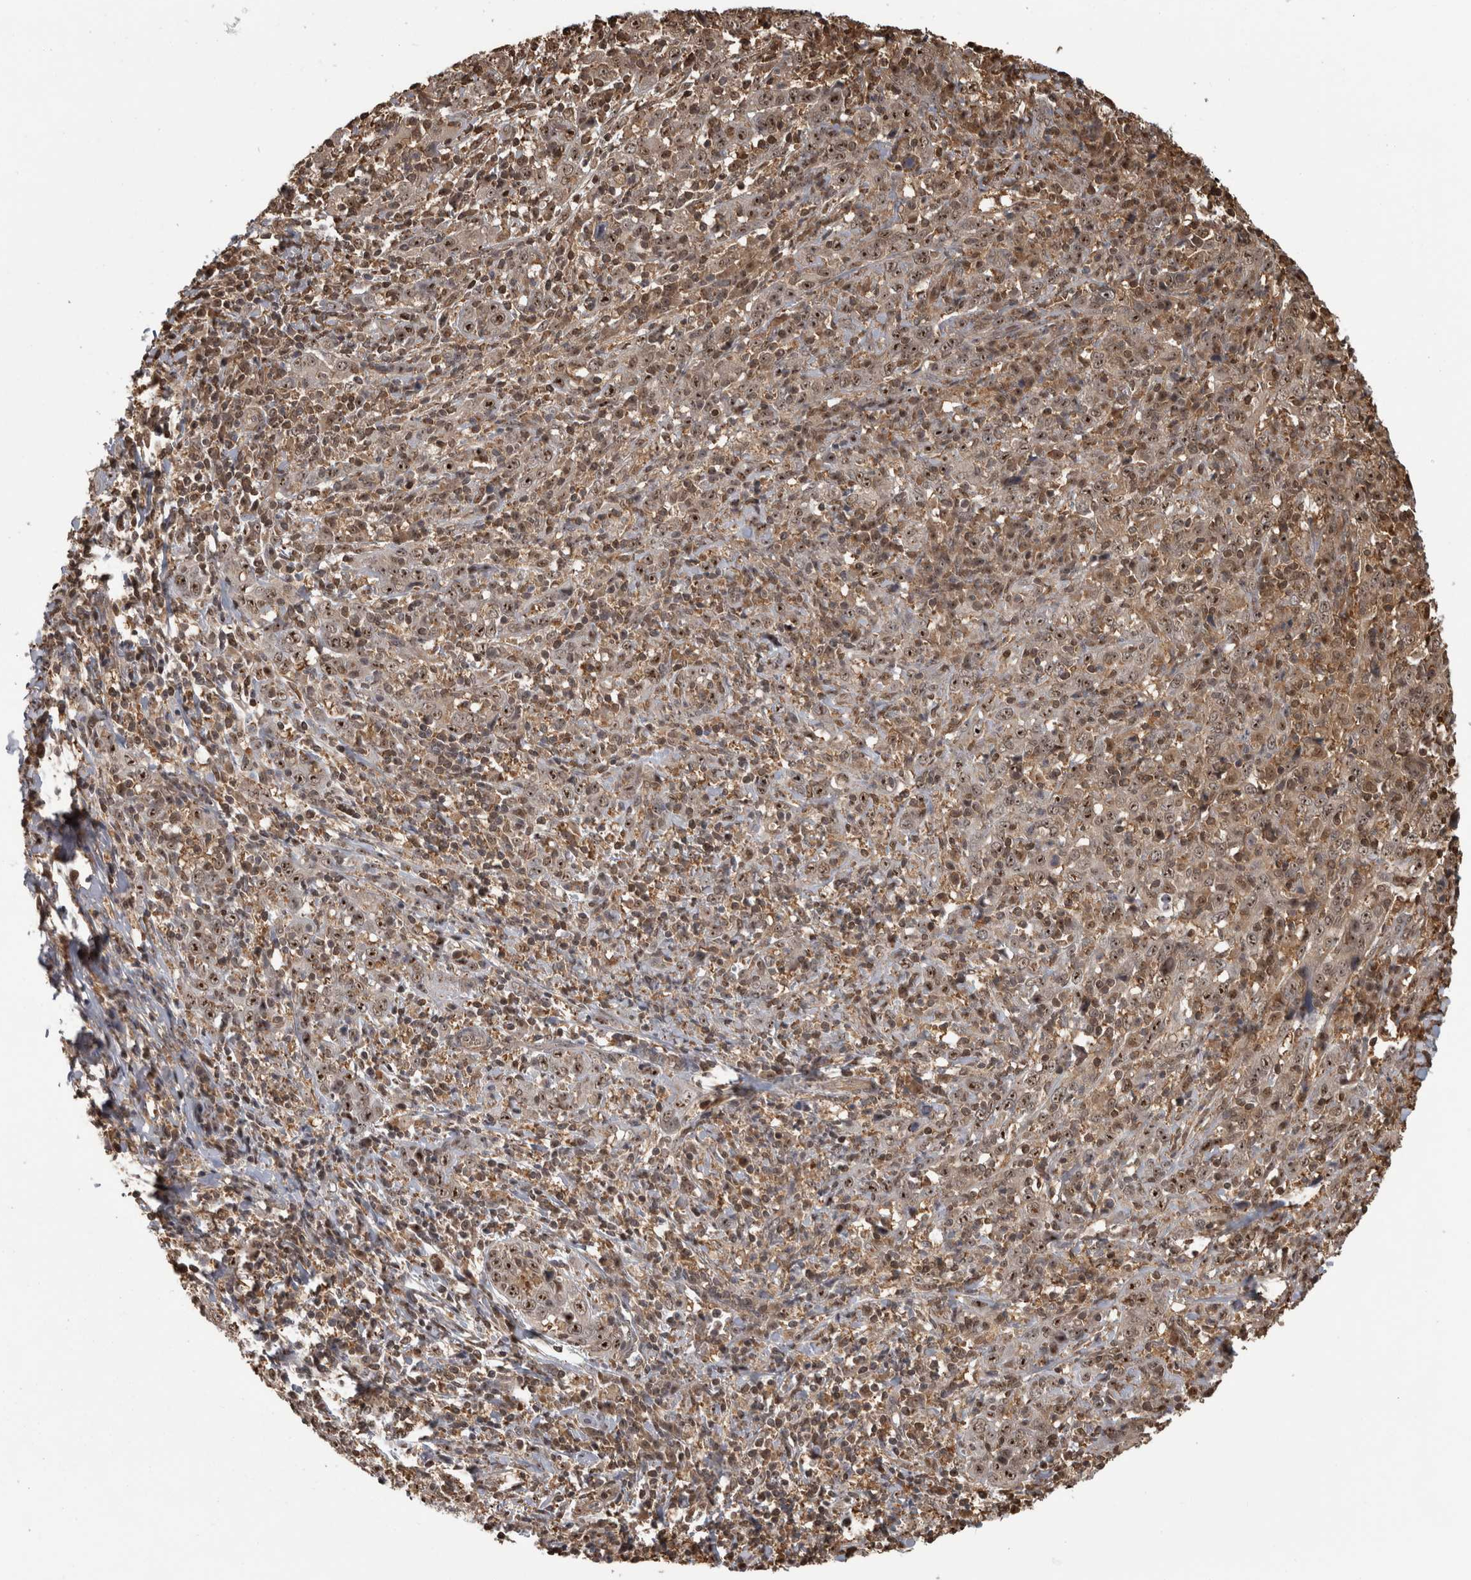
{"staining": {"intensity": "moderate", "quantity": ">75%", "location": "nuclear"}, "tissue": "cervical cancer", "cell_type": "Tumor cells", "image_type": "cancer", "snomed": [{"axis": "morphology", "description": "Squamous cell carcinoma, NOS"}, {"axis": "topography", "description": "Cervix"}], "caption": "A brown stain highlights moderate nuclear positivity of a protein in cervical cancer tumor cells. (Brightfield microscopy of DAB IHC at high magnification).", "gene": "TDRD7", "patient": {"sex": "female", "age": 46}}